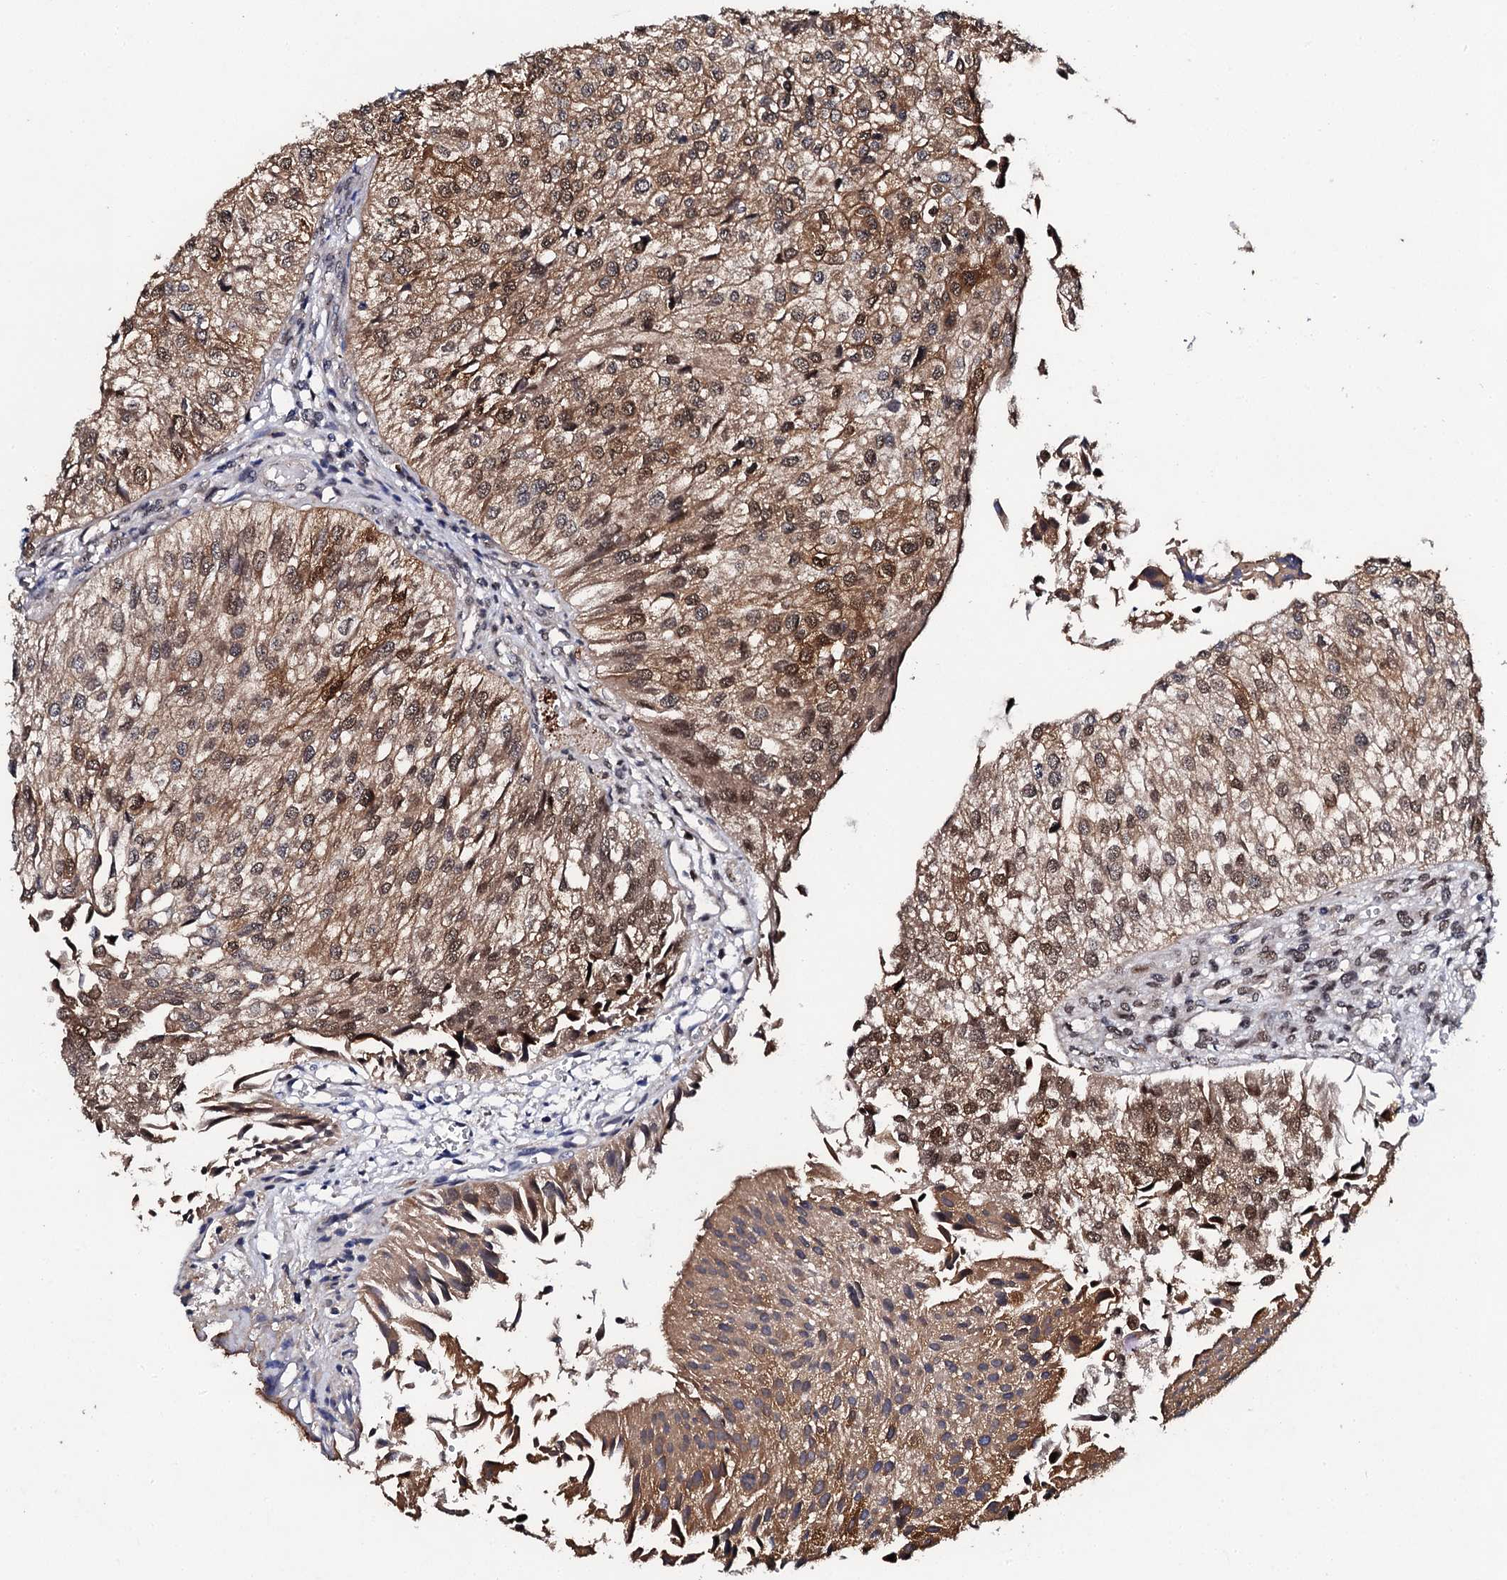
{"staining": {"intensity": "moderate", "quantity": ">75%", "location": "cytoplasmic/membranous,nuclear"}, "tissue": "urothelial cancer", "cell_type": "Tumor cells", "image_type": "cancer", "snomed": [{"axis": "morphology", "description": "Urothelial carcinoma, Low grade"}, {"axis": "topography", "description": "Urinary bladder"}], "caption": "Protein expression analysis of human urothelial carcinoma (low-grade) reveals moderate cytoplasmic/membranous and nuclear expression in approximately >75% of tumor cells. The staining was performed using DAB (3,3'-diaminobenzidine) to visualize the protein expression in brown, while the nuclei were stained in blue with hematoxylin (Magnification: 20x).", "gene": "CSTF3", "patient": {"sex": "female", "age": 89}}